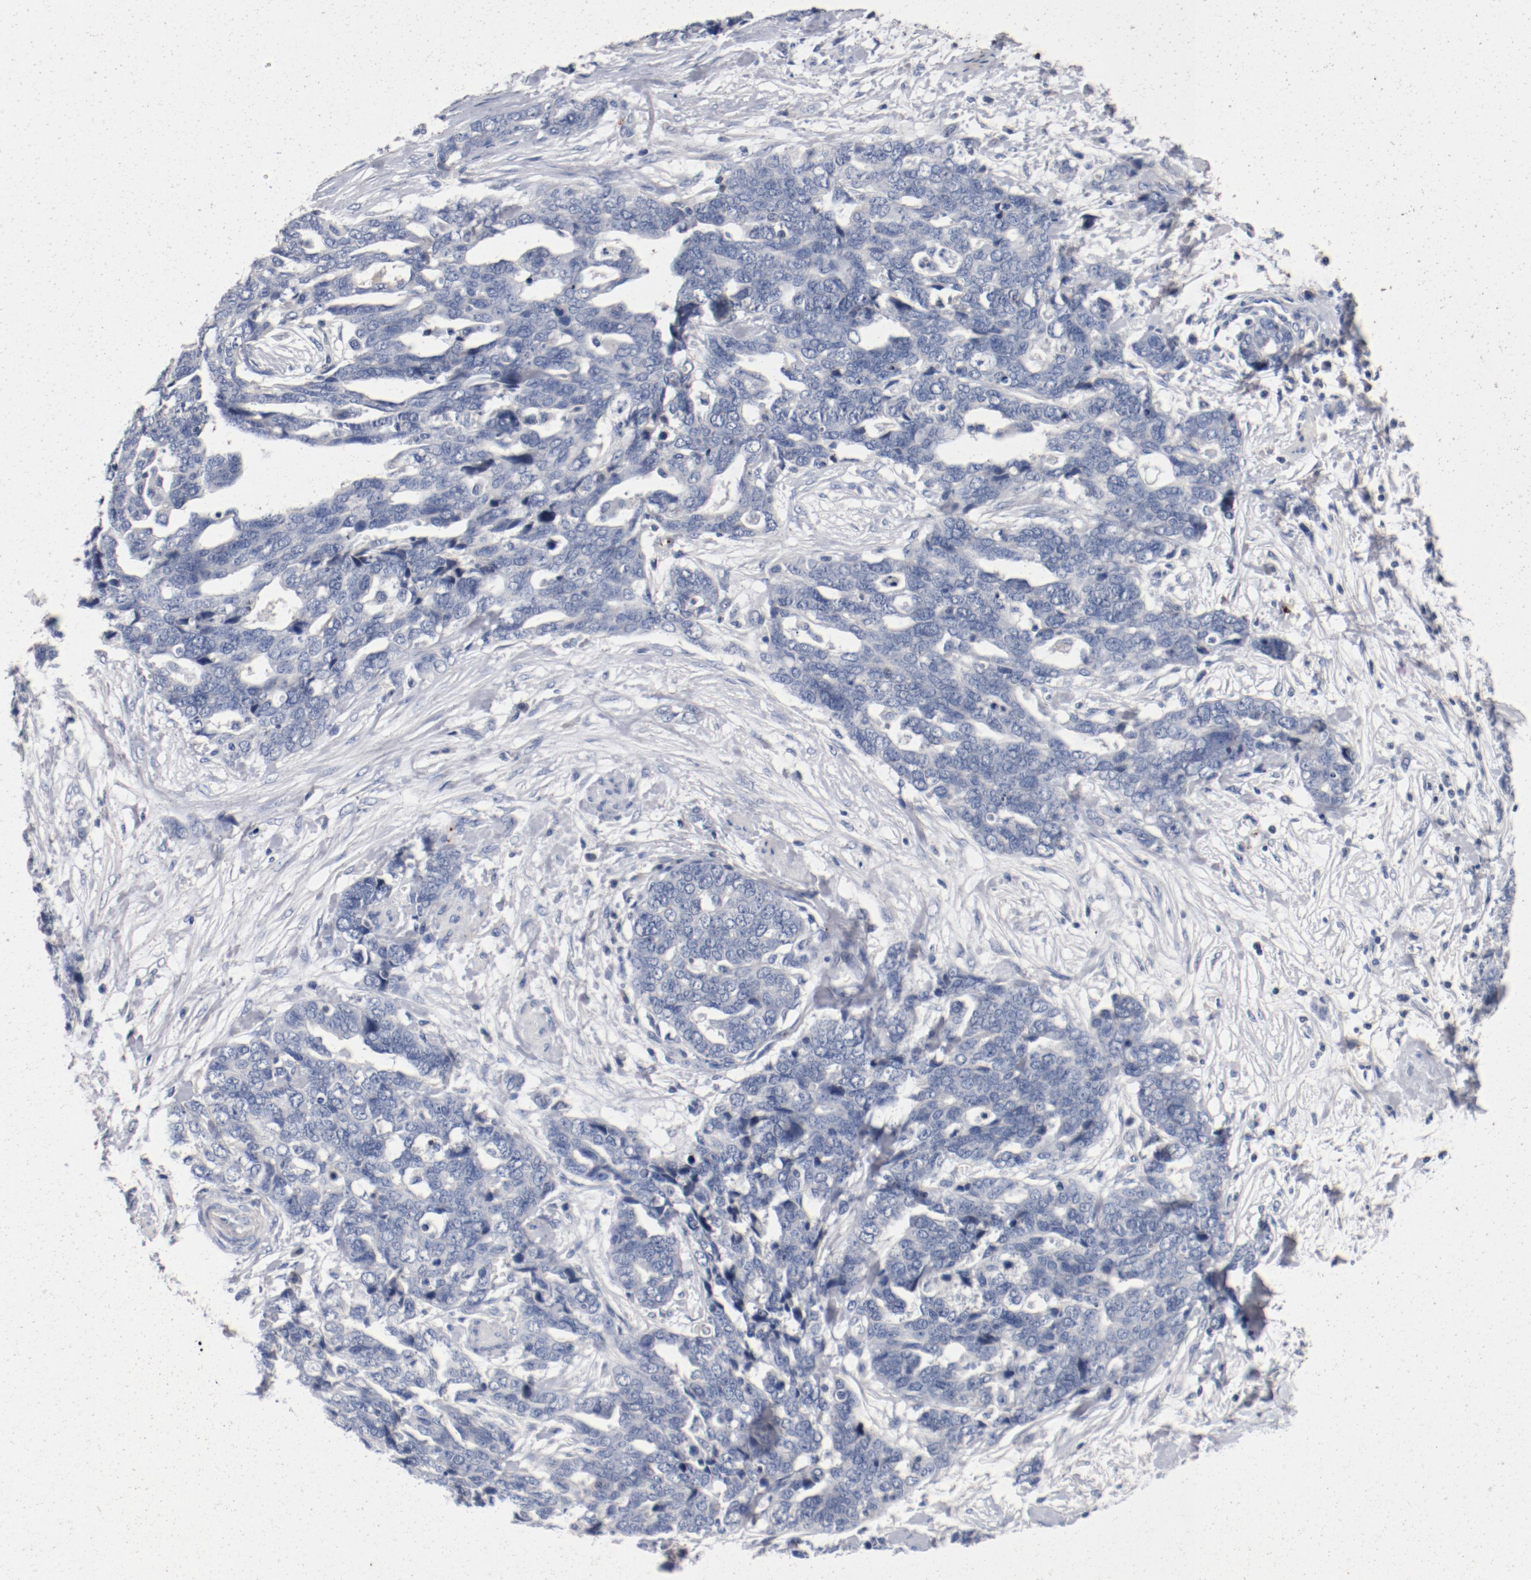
{"staining": {"intensity": "negative", "quantity": "none", "location": "none"}, "tissue": "ovarian cancer", "cell_type": "Tumor cells", "image_type": "cancer", "snomed": [{"axis": "morphology", "description": "Normal tissue, NOS"}, {"axis": "morphology", "description": "Cystadenocarcinoma, serous, NOS"}, {"axis": "topography", "description": "Fallopian tube"}, {"axis": "topography", "description": "Ovary"}], "caption": "Tumor cells are negative for protein expression in human ovarian cancer (serous cystadenocarcinoma).", "gene": "PIM1", "patient": {"sex": "female", "age": 56}}